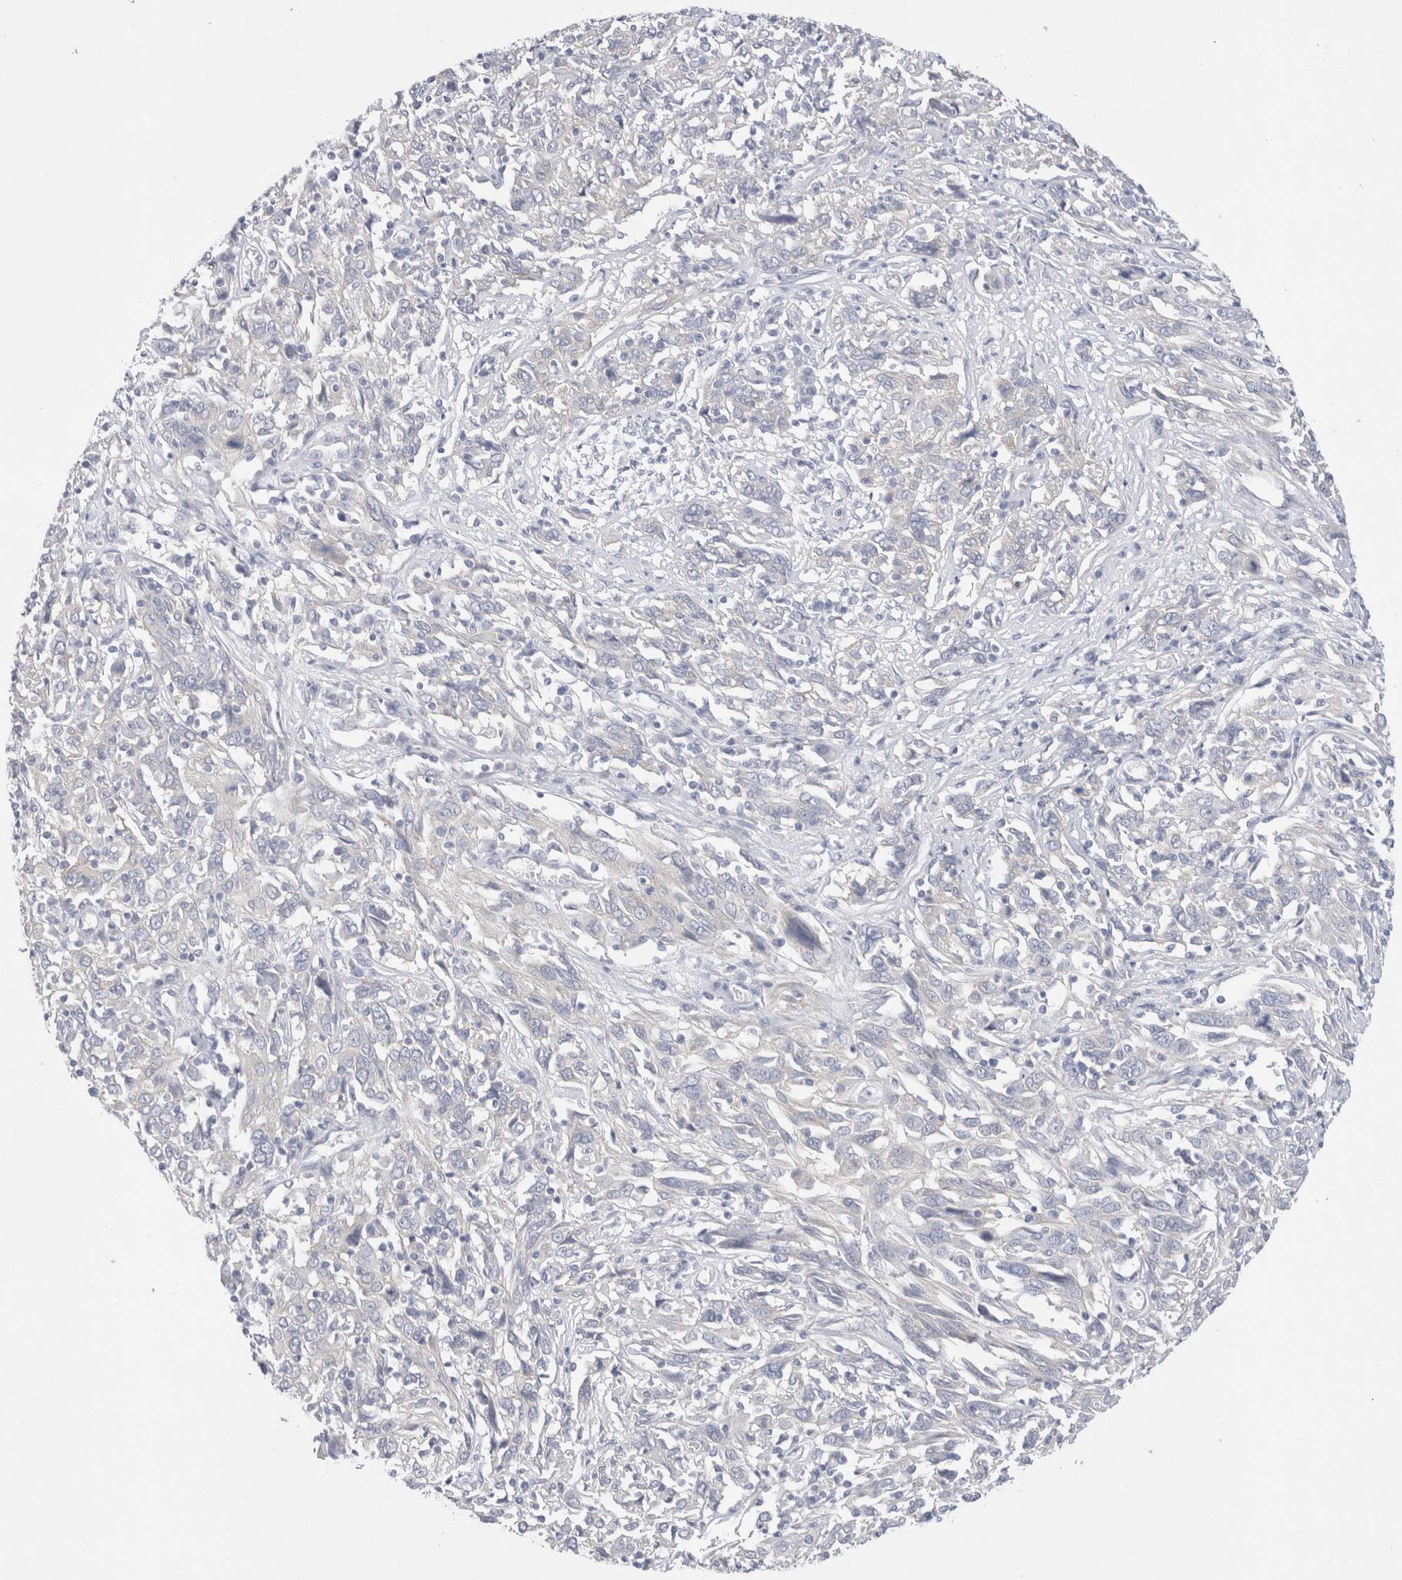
{"staining": {"intensity": "negative", "quantity": "none", "location": "none"}, "tissue": "cervical cancer", "cell_type": "Tumor cells", "image_type": "cancer", "snomed": [{"axis": "morphology", "description": "Squamous cell carcinoma, NOS"}, {"axis": "topography", "description": "Cervix"}], "caption": "Tumor cells are negative for brown protein staining in cervical cancer (squamous cell carcinoma).", "gene": "WIPF2", "patient": {"sex": "female", "age": 46}}